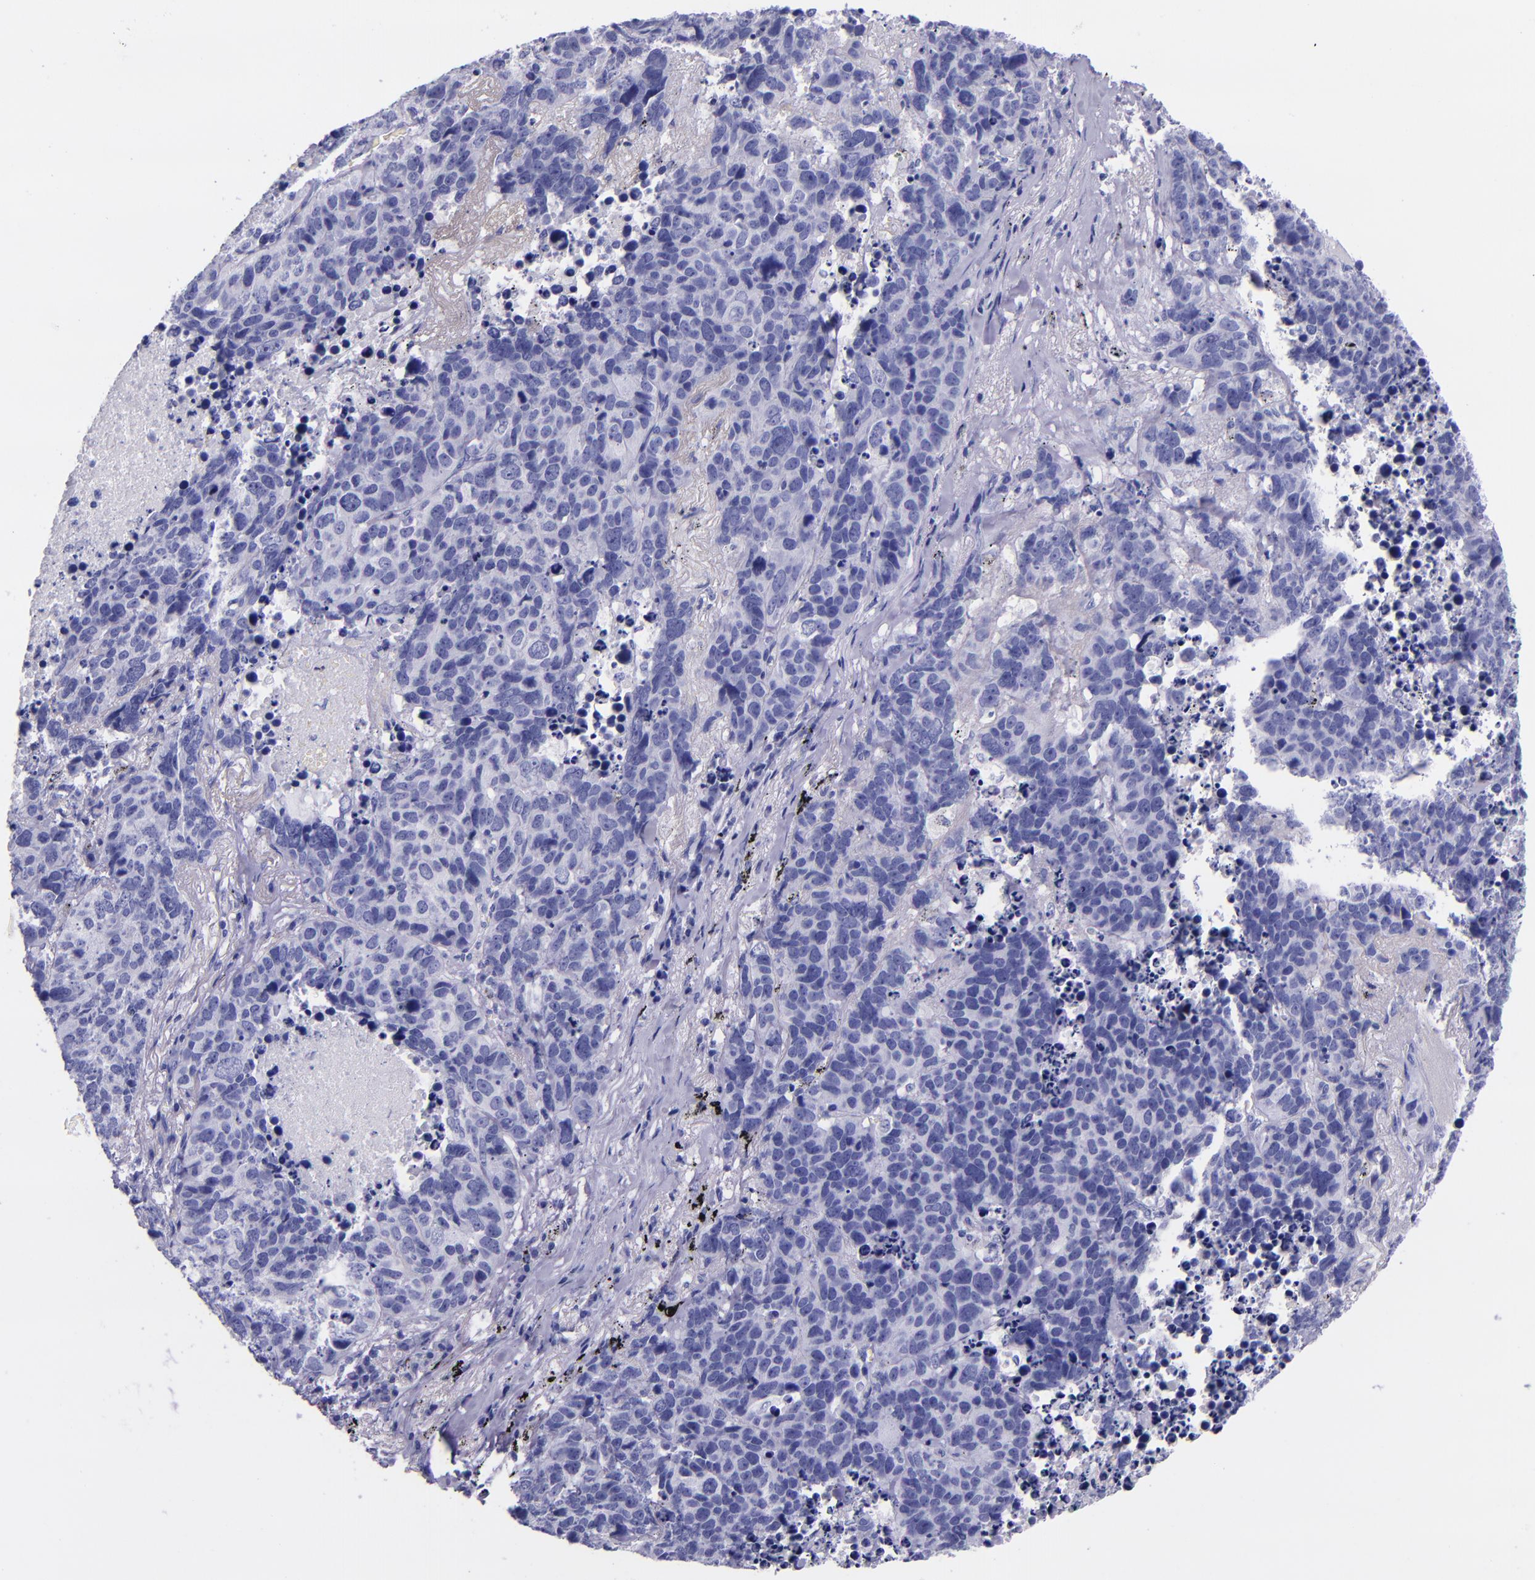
{"staining": {"intensity": "negative", "quantity": "none", "location": "none"}, "tissue": "lung cancer", "cell_type": "Tumor cells", "image_type": "cancer", "snomed": [{"axis": "morphology", "description": "Carcinoid, malignant, NOS"}, {"axis": "topography", "description": "Lung"}], "caption": "Lung cancer stained for a protein using immunohistochemistry (IHC) demonstrates no expression tumor cells.", "gene": "SLPI", "patient": {"sex": "male", "age": 60}}